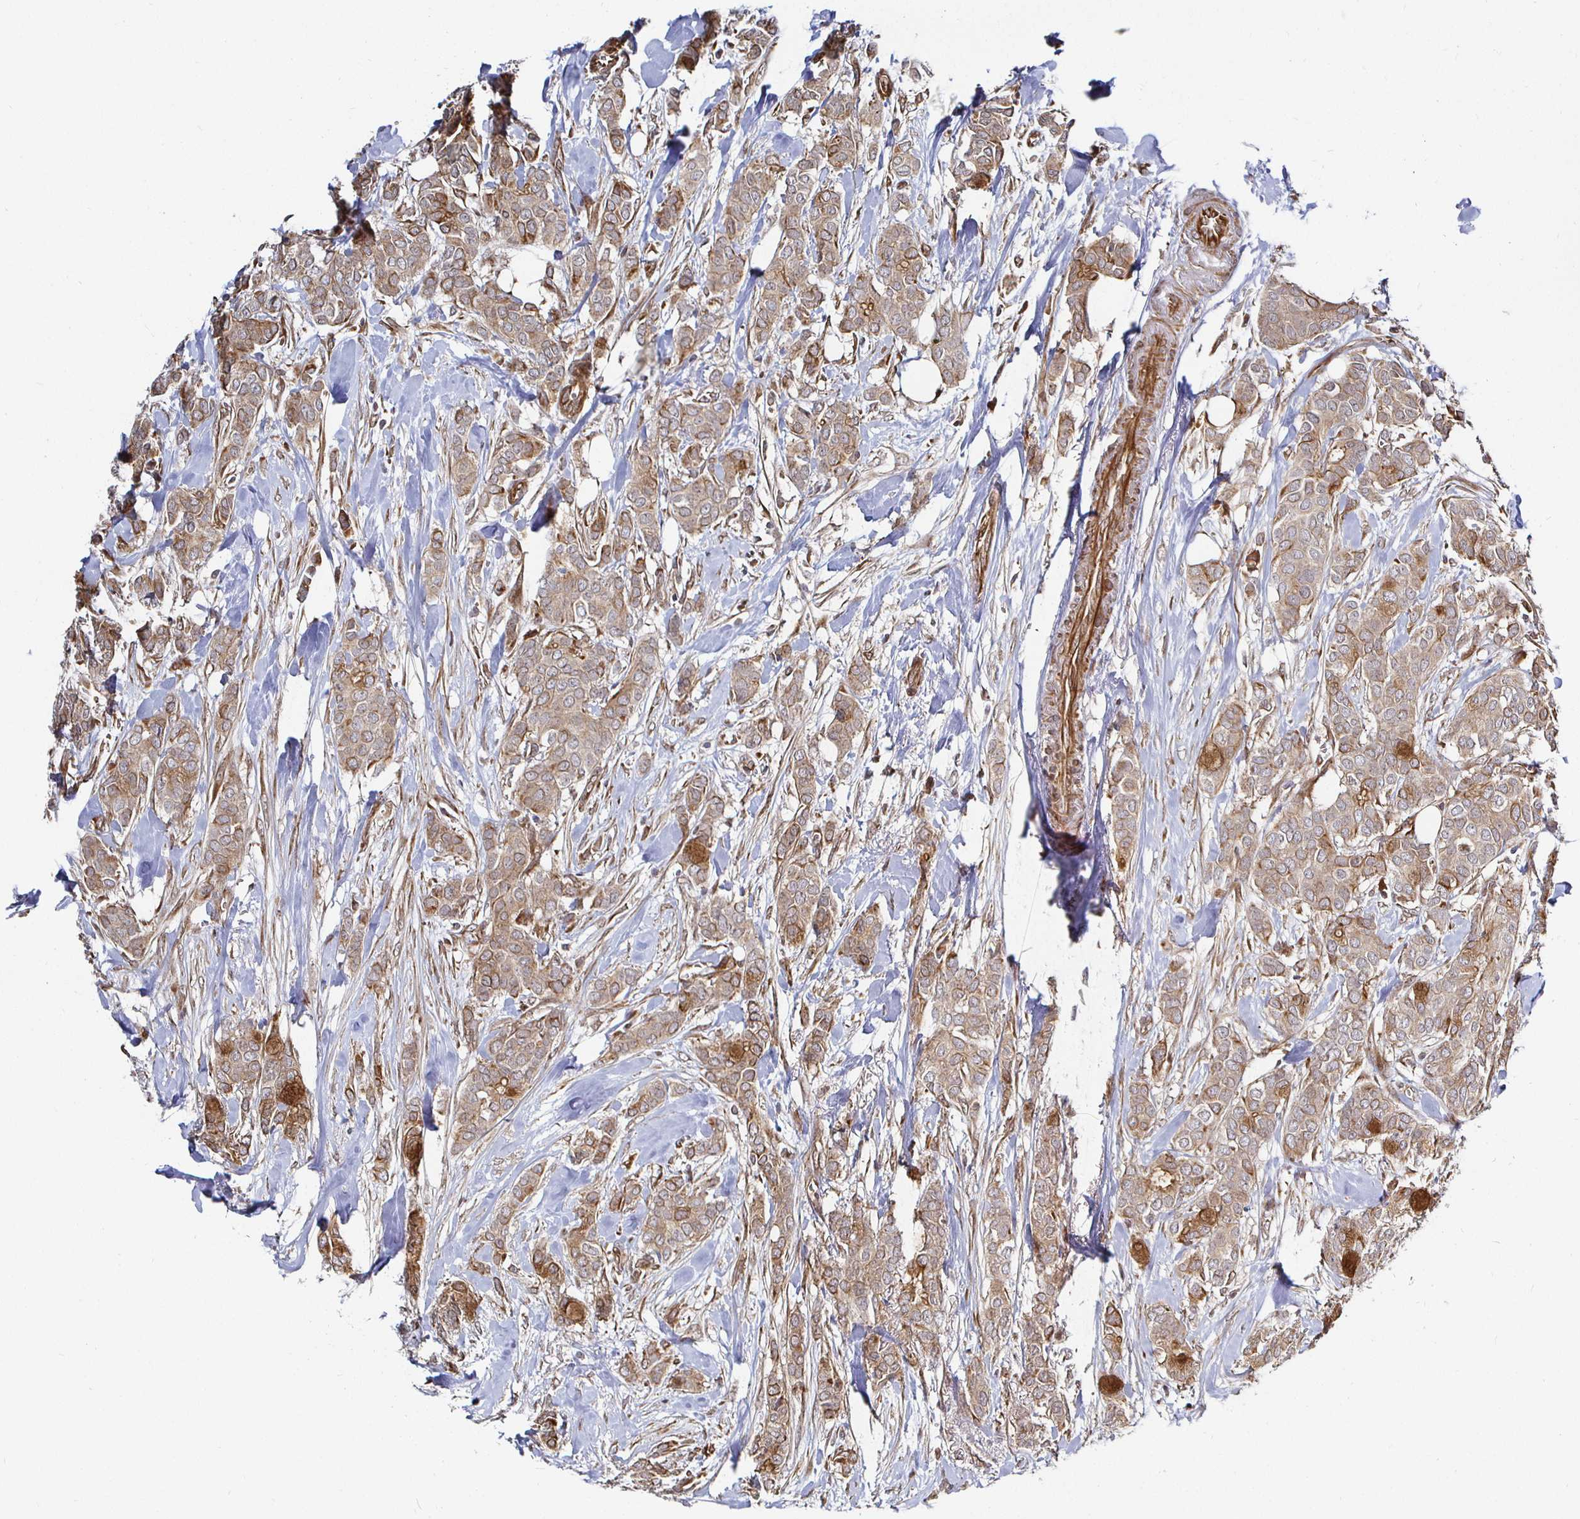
{"staining": {"intensity": "moderate", "quantity": ">75%", "location": "cytoplasmic/membranous"}, "tissue": "breast cancer", "cell_type": "Tumor cells", "image_type": "cancer", "snomed": [{"axis": "morphology", "description": "Duct carcinoma"}, {"axis": "topography", "description": "Breast"}], "caption": "Immunohistochemical staining of human breast intraductal carcinoma shows moderate cytoplasmic/membranous protein expression in approximately >75% of tumor cells.", "gene": "TBKBP1", "patient": {"sex": "female", "age": 84}}